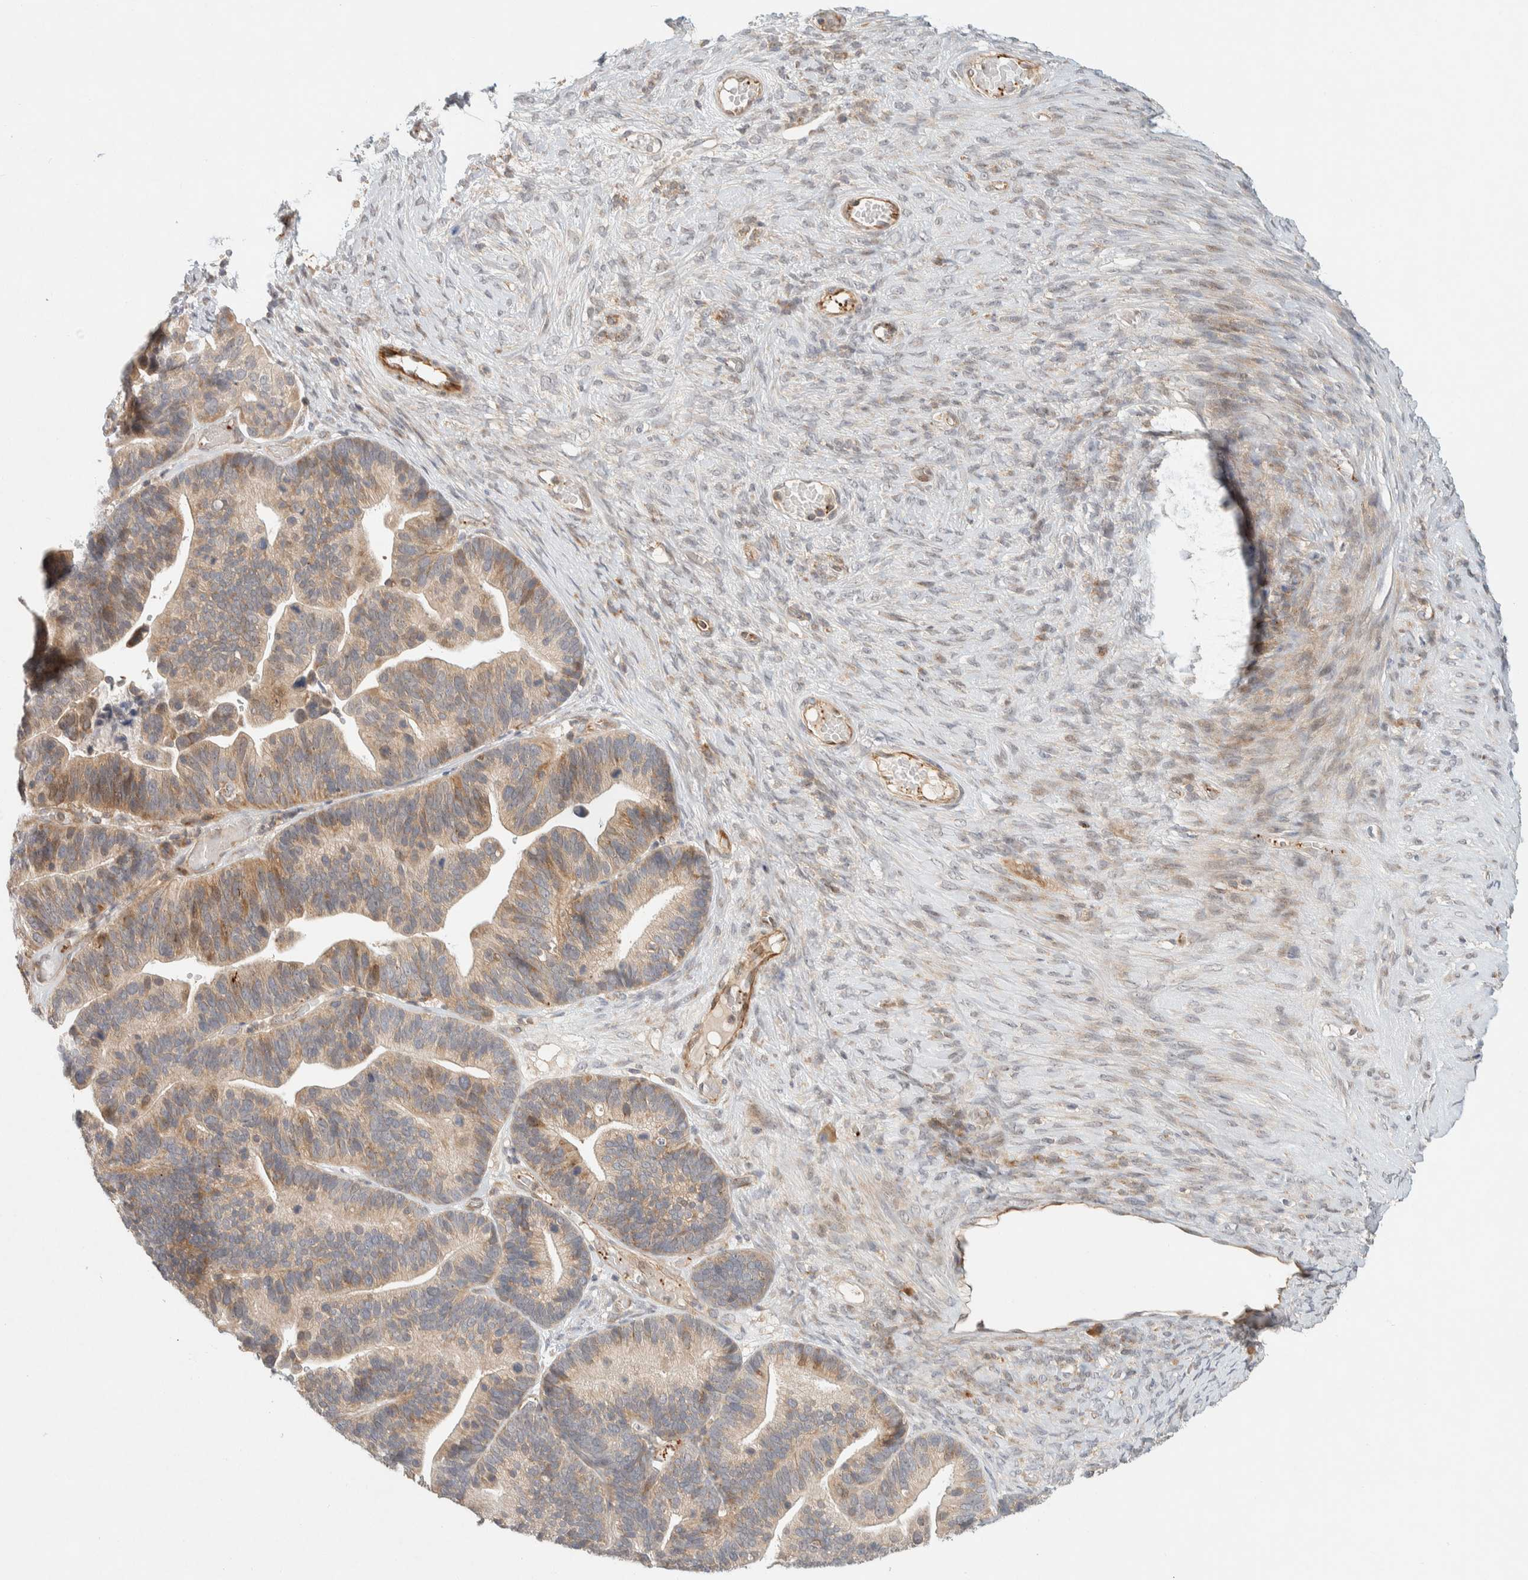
{"staining": {"intensity": "moderate", "quantity": ">75%", "location": "cytoplasmic/membranous"}, "tissue": "ovarian cancer", "cell_type": "Tumor cells", "image_type": "cancer", "snomed": [{"axis": "morphology", "description": "Cystadenocarcinoma, serous, NOS"}, {"axis": "topography", "description": "Ovary"}], "caption": "Ovarian serous cystadenocarcinoma was stained to show a protein in brown. There is medium levels of moderate cytoplasmic/membranous expression in approximately >75% of tumor cells. The protein of interest is stained brown, and the nuclei are stained in blue (DAB IHC with brightfield microscopy, high magnification).", "gene": "KIF9", "patient": {"sex": "female", "age": 56}}